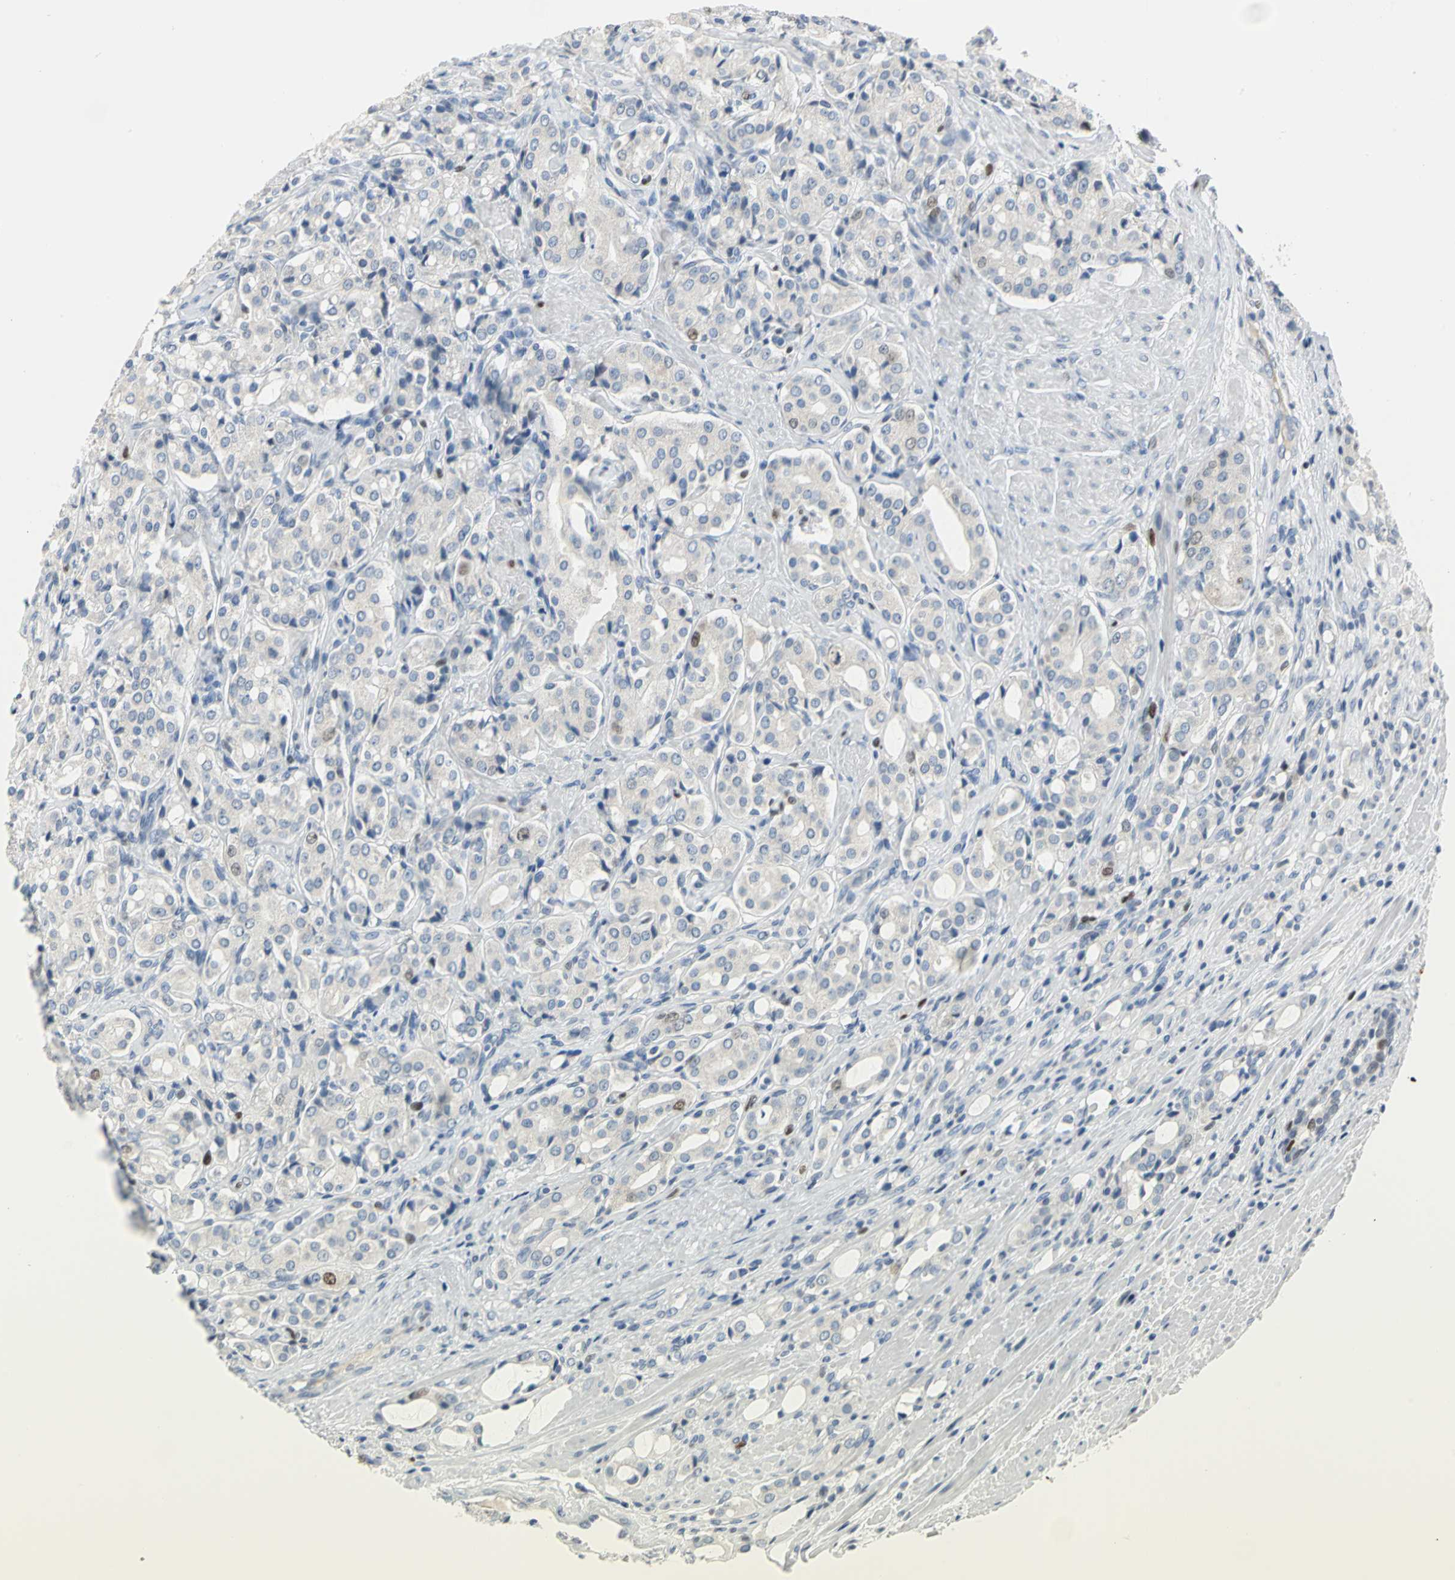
{"staining": {"intensity": "moderate", "quantity": "<25%", "location": "nuclear"}, "tissue": "prostate cancer", "cell_type": "Tumor cells", "image_type": "cancer", "snomed": [{"axis": "morphology", "description": "Adenocarcinoma, High grade"}, {"axis": "topography", "description": "Prostate"}], "caption": "Human prostate adenocarcinoma (high-grade) stained for a protein (brown) demonstrates moderate nuclear positive expression in about <25% of tumor cells.", "gene": "MCM4", "patient": {"sex": "male", "age": 72}}